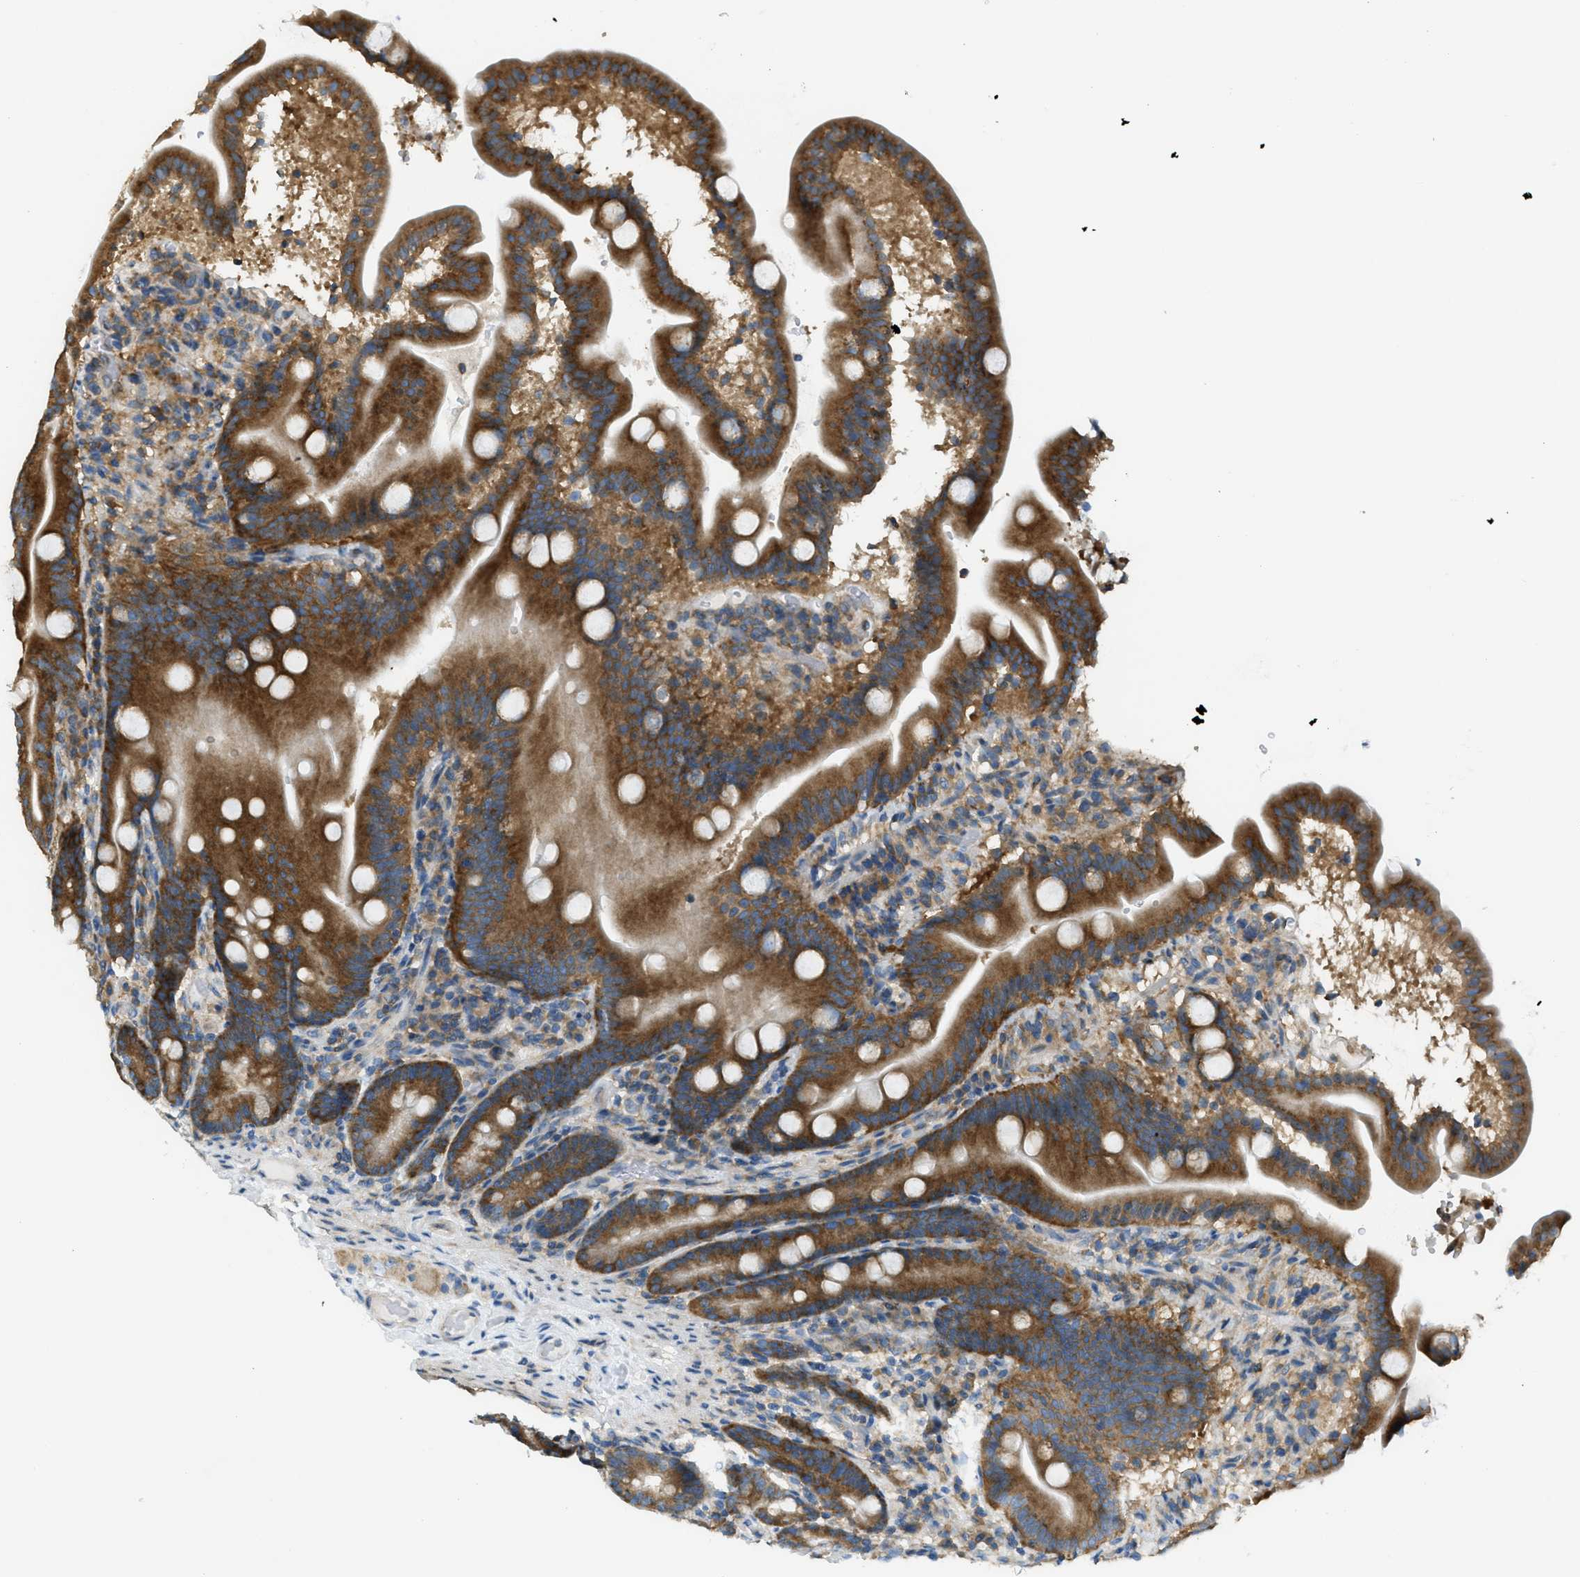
{"staining": {"intensity": "strong", "quantity": ">75%", "location": "cytoplasmic/membranous"}, "tissue": "duodenum", "cell_type": "Glandular cells", "image_type": "normal", "snomed": [{"axis": "morphology", "description": "Normal tissue, NOS"}, {"axis": "topography", "description": "Duodenum"}], "caption": "Duodenum stained with DAB immunohistochemistry (IHC) demonstrates high levels of strong cytoplasmic/membranous expression in about >75% of glandular cells.", "gene": "ABCF1", "patient": {"sex": "male", "age": 54}}